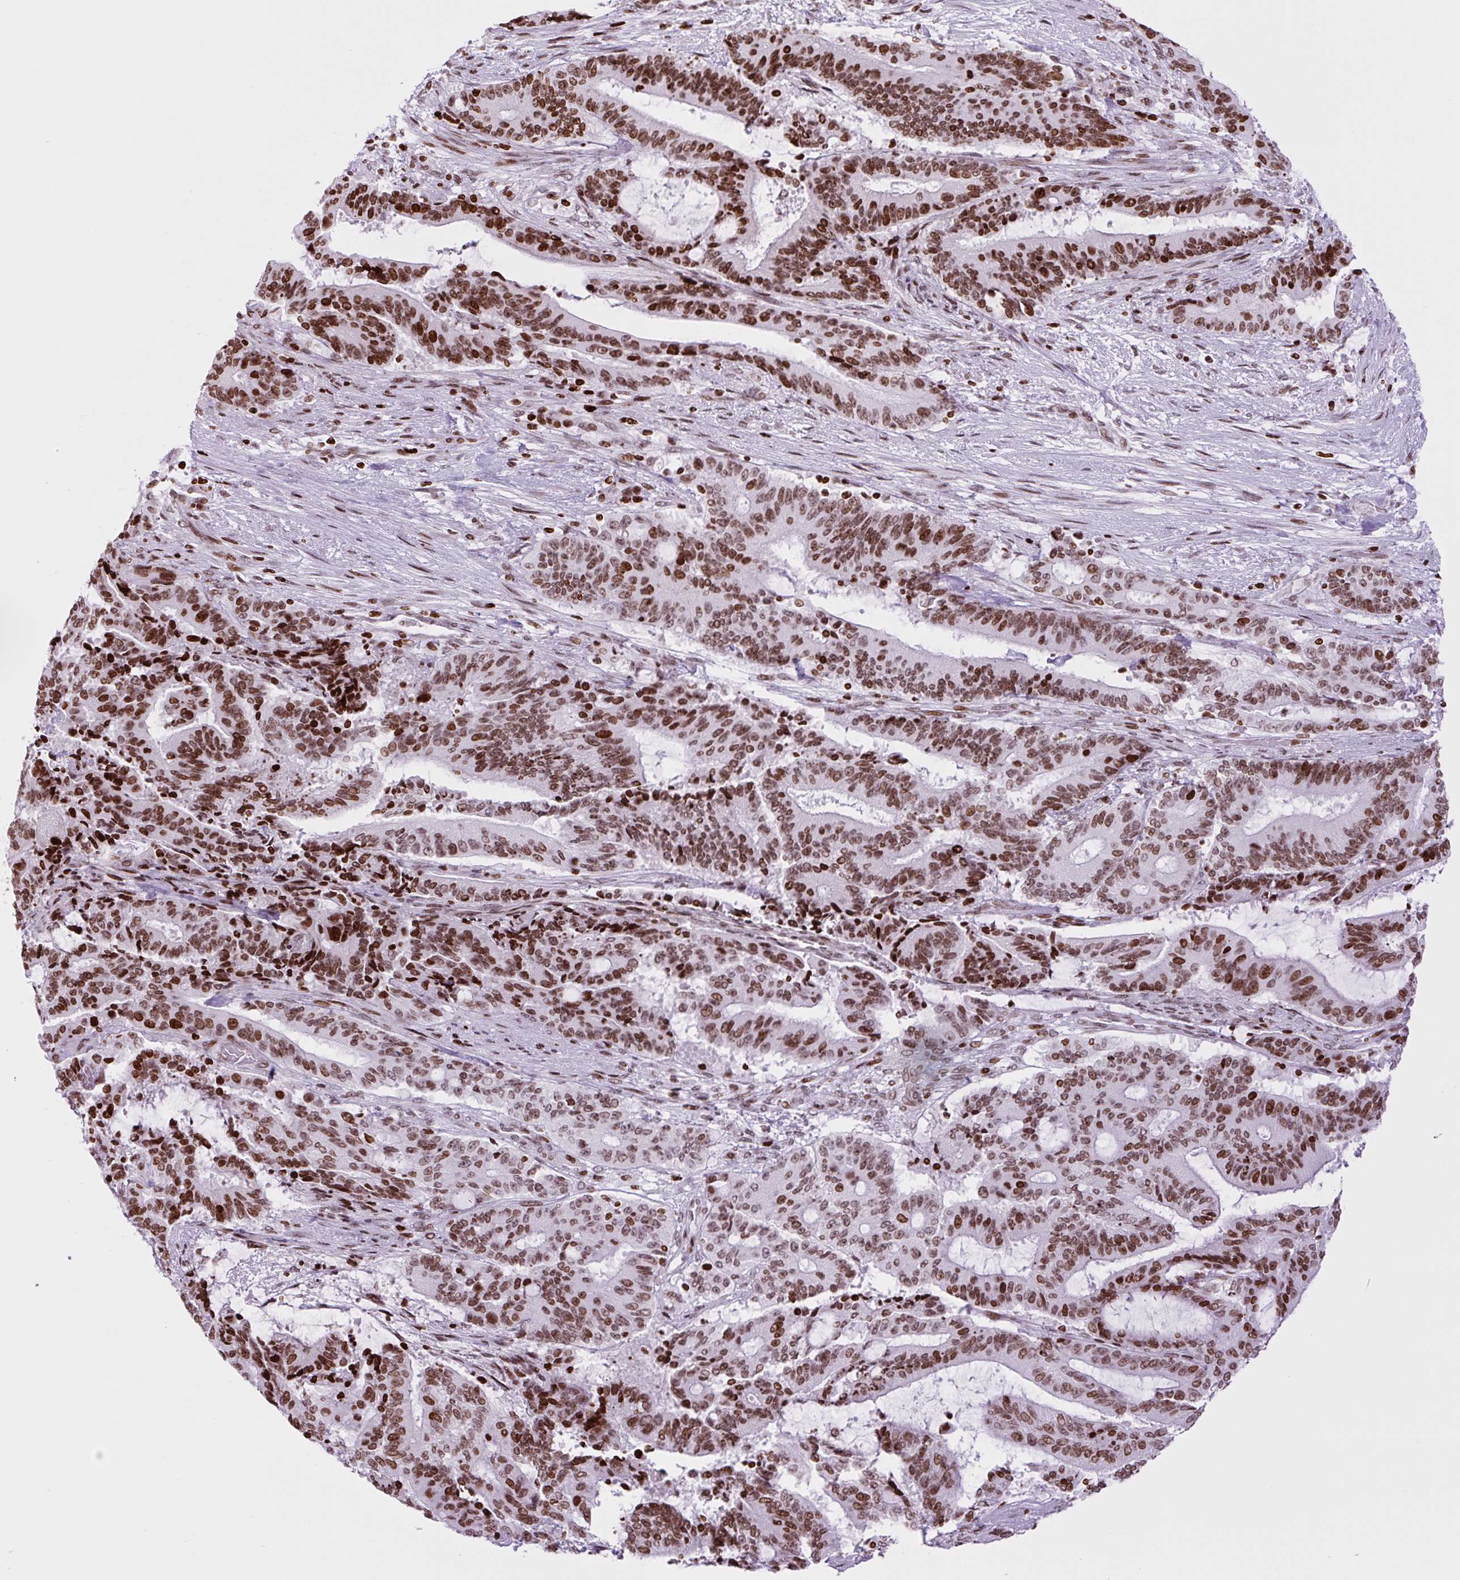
{"staining": {"intensity": "strong", "quantity": ">75%", "location": "nuclear"}, "tissue": "liver cancer", "cell_type": "Tumor cells", "image_type": "cancer", "snomed": [{"axis": "morphology", "description": "Normal tissue, NOS"}, {"axis": "morphology", "description": "Cholangiocarcinoma"}, {"axis": "topography", "description": "Liver"}, {"axis": "topography", "description": "Peripheral nerve tissue"}], "caption": "Strong nuclear protein positivity is appreciated in approximately >75% of tumor cells in liver cancer (cholangiocarcinoma).", "gene": "H1-3", "patient": {"sex": "female", "age": 73}}